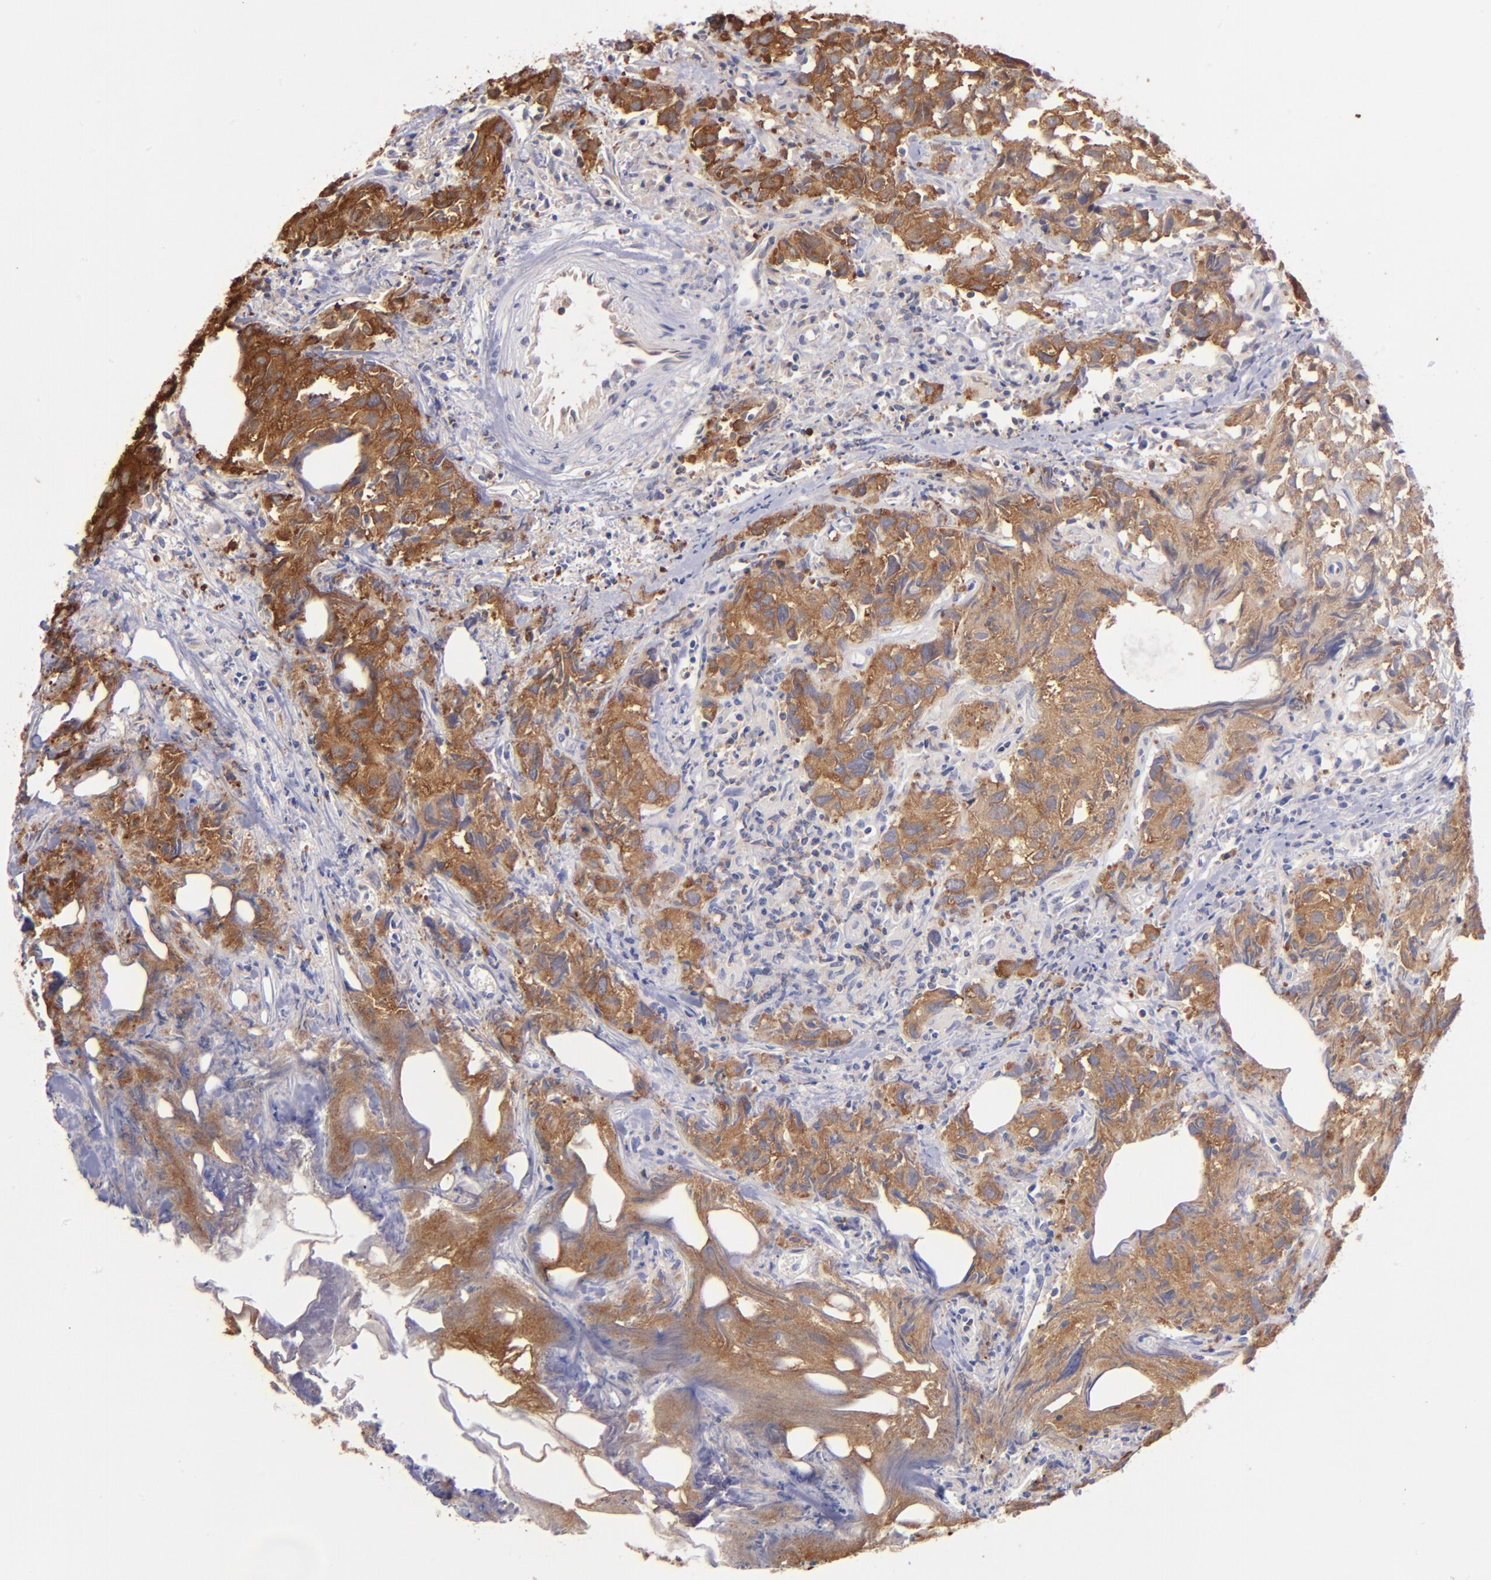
{"staining": {"intensity": "moderate", "quantity": ">75%", "location": "cytoplasmic/membranous"}, "tissue": "urothelial cancer", "cell_type": "Tumor cells", "image_type": "cancer", "snomed": [{"axis": "morphology", "description": "Urothelial carcinoma, High grade"}, {"axis": "topography", "description": "Urinary bladder"}], "caption": "This is an image of immunohistochemistry (IHC) staining of urothelial carcinoma (high-grade), which shows moderate staining in the cytoplasmic/membranous of tumor cells.", "gene": "YWHAB", "patient": {"sex": "female", "age": 75}}